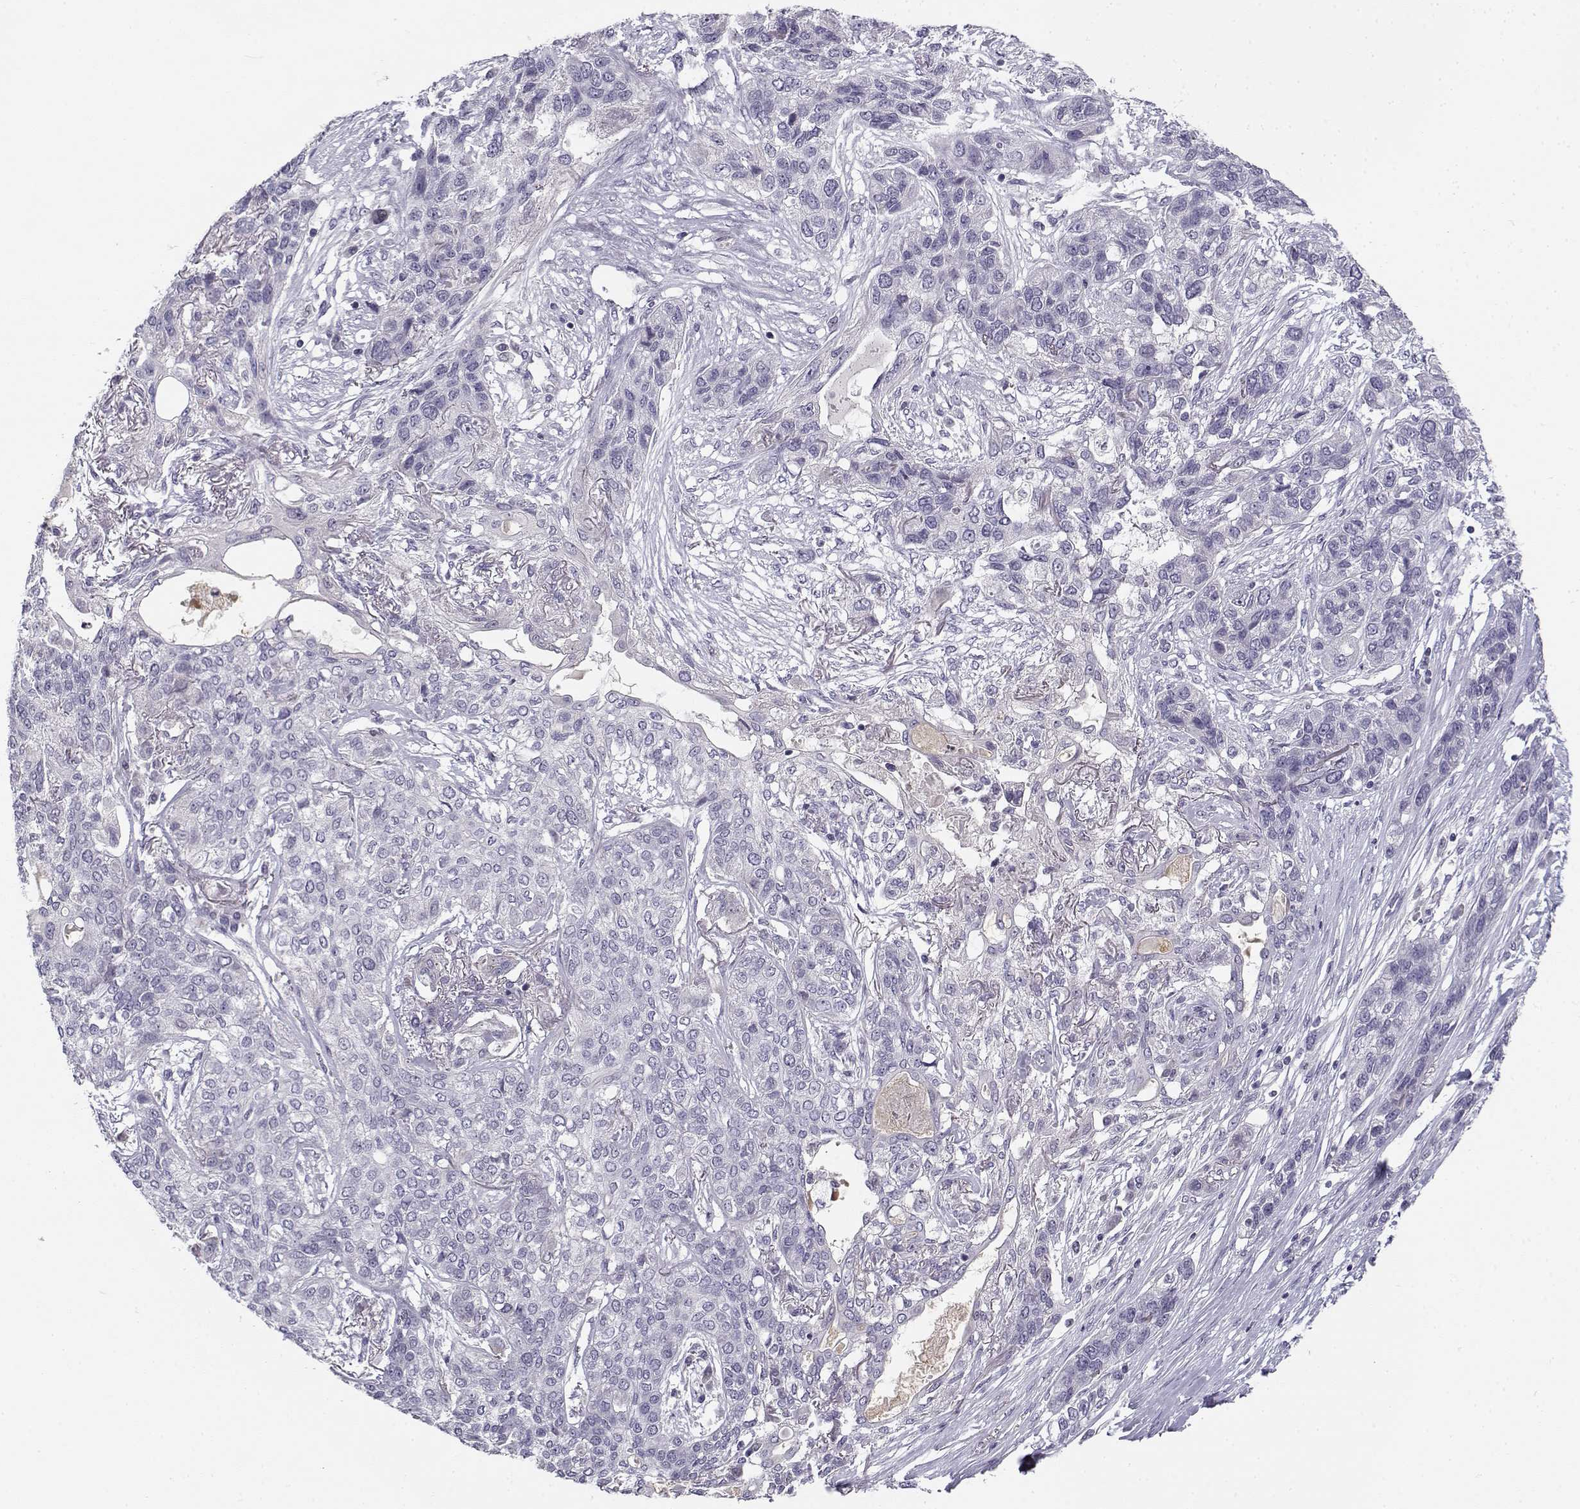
{"staining": {"intensity": "negative", "quantity": "none", "location": "none"}, "tissue": "lung cancer", "cell_type": "Tumor cells", "image_type": "cancer", "snomed": [{"axis": "morphology", "description": "Squamous cell carcinoma, NOS"}, {"axis": "topography", "description": "Lung"}], "caption": "There is no significant positivity in tumor cells of squamous cell carcinoma (lung).", "gene": "DDX25", "patient": {"sex": "female", "age": 70}}